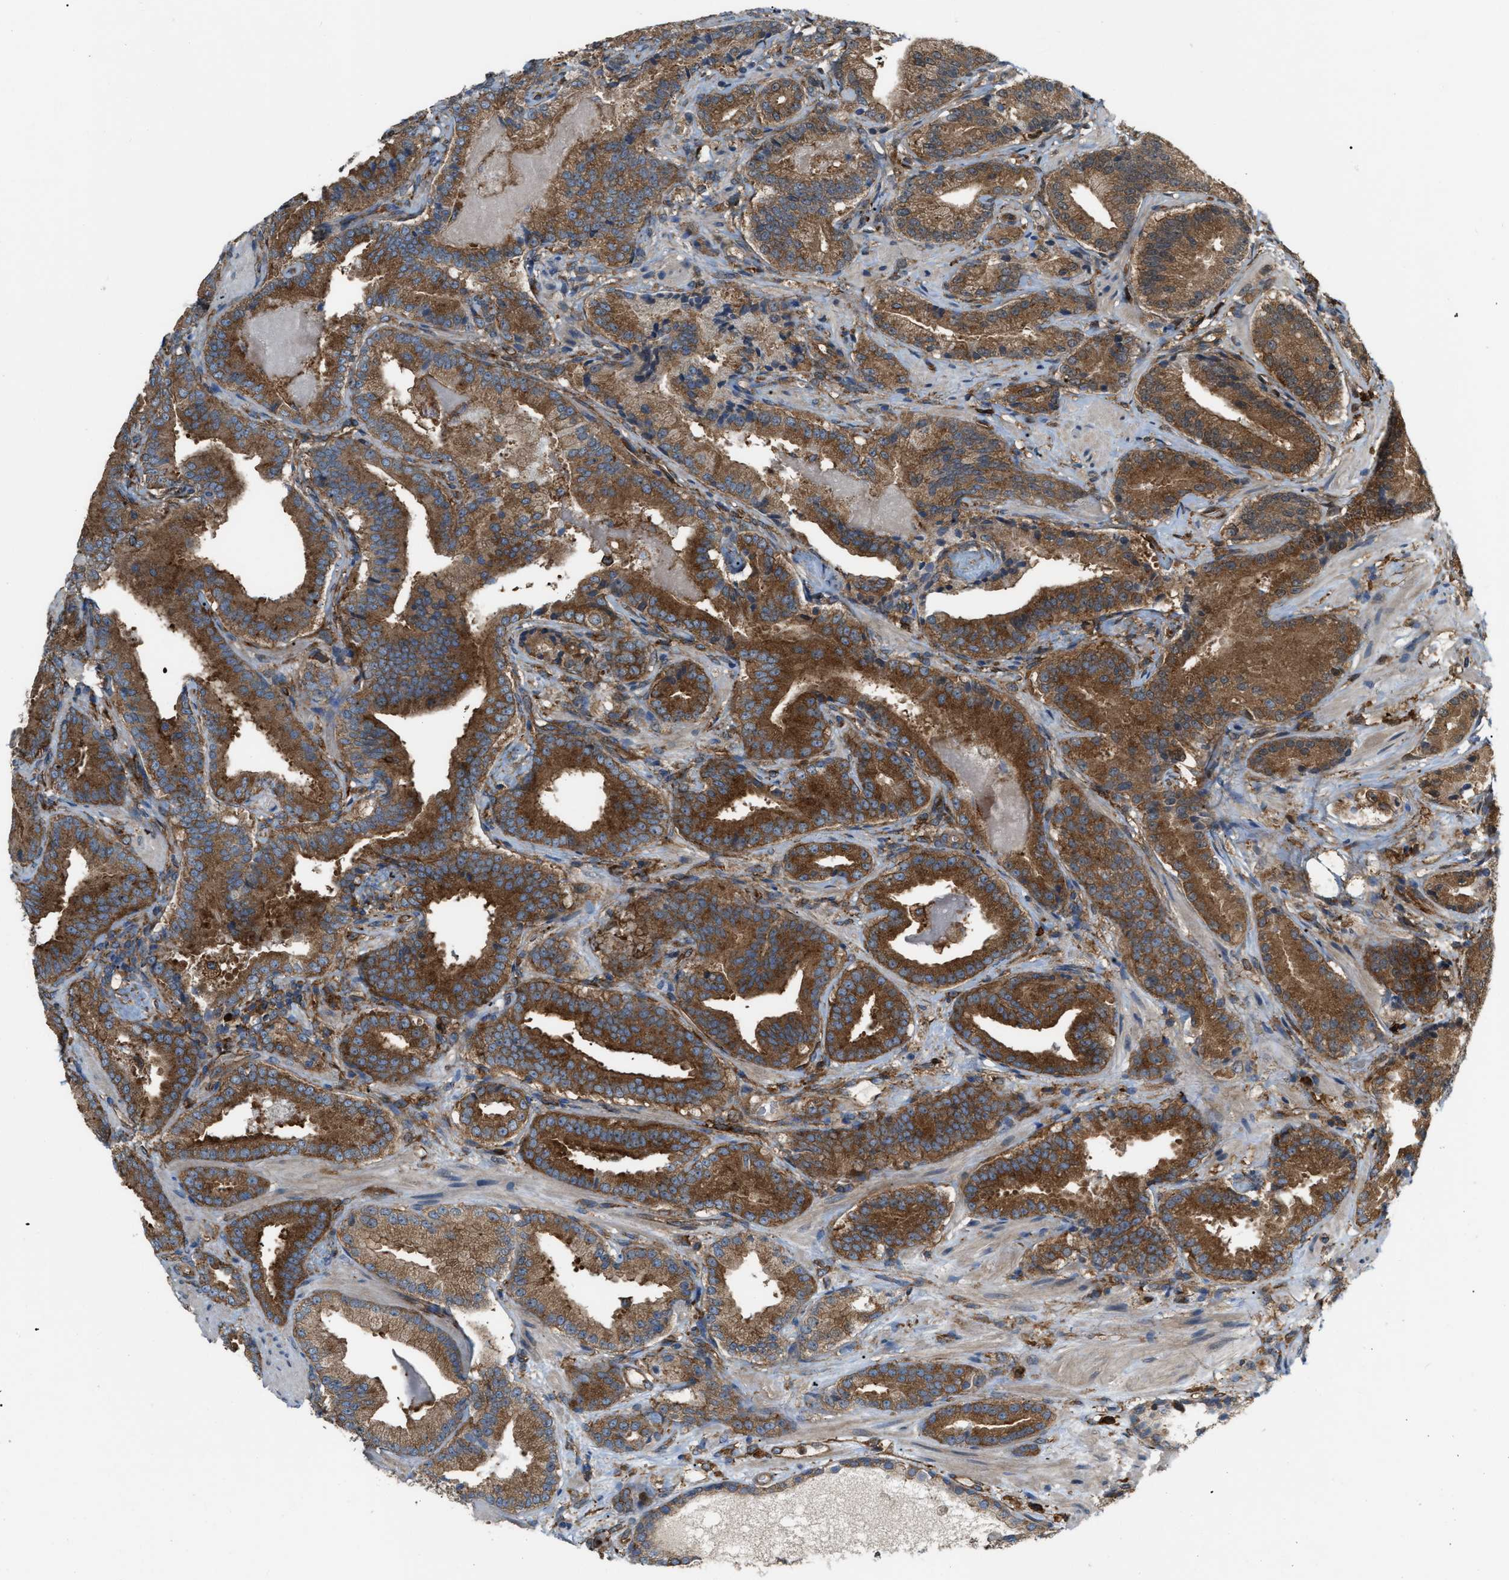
{"staining": {"intensity": "strong", "quantity": ">75%", "location": "cytoplasmic/membranous"}, "tissue": "prostate cancer", "cell_type": "Tumor cells", "image_type": "cancer", "snomed": [{"axis": "morphology", "description": "Adenocarcinoma, Low grade"}, {"axis": "topography", "description": "Prostate"}], "caption": "Strong cytoplasmic/membranous staining is appreciated in about >75% of tumor cells in prostate cancer.", "gene": "PICALM", "patient": {"sex": "male", "age": 51}}